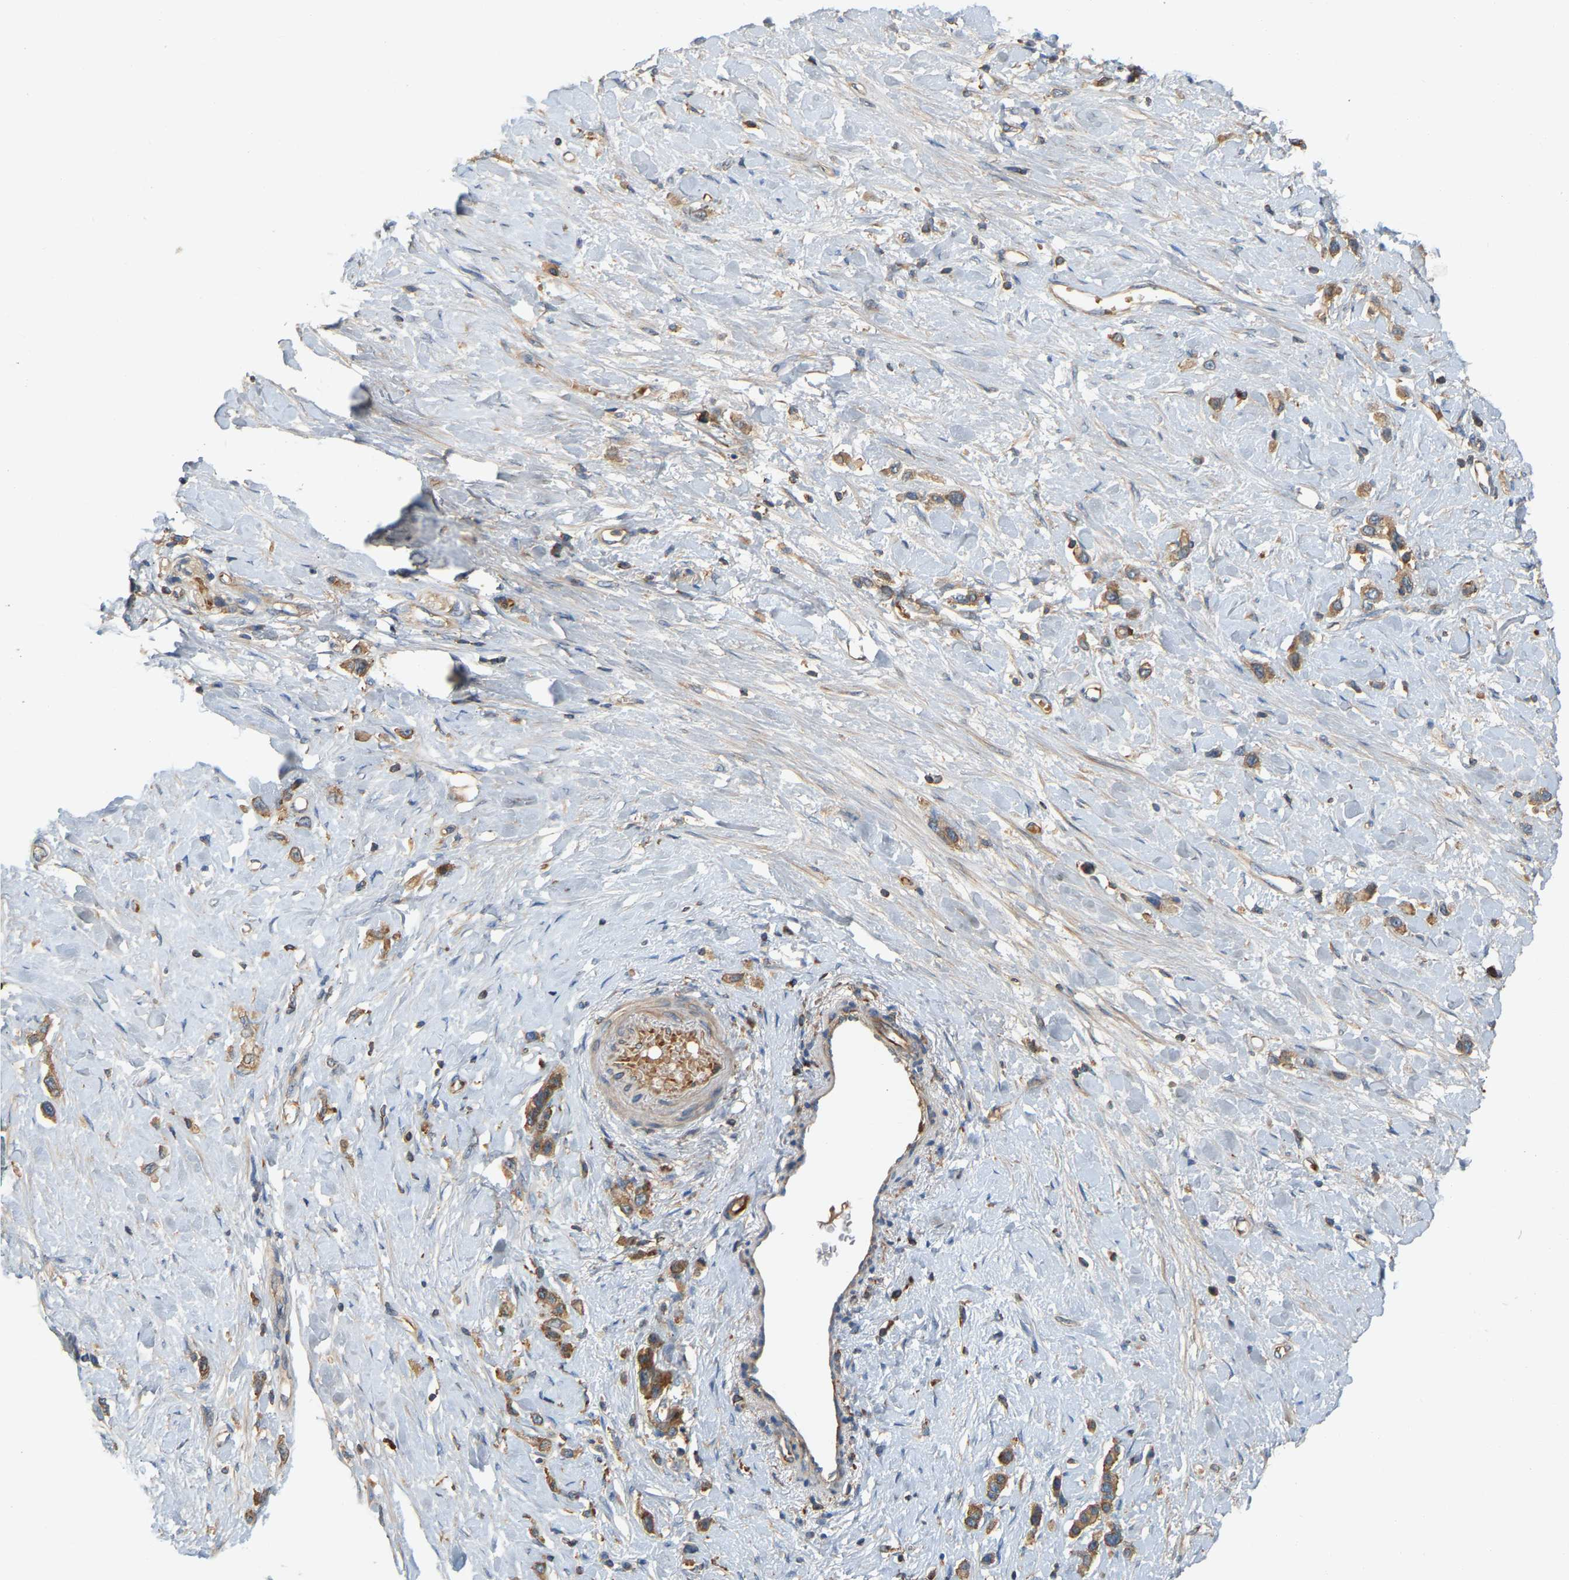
{"staining": {"intensity": "moderate", "quantity": ">75%", "location": "cytoplasmic/membranous"}, "tissue": "stomach cancer", "cell_type": "Tumor cells", "image_type": "cancer", "snomed": [{"axis": "morphology", "description": "Adenocarcinoma, NOS"}, {"axis": "topography", "description": "Stomach"}], "caption": "Immunohistochemistry (IHC) histopathology image of human stomach cancer stained for a protein (brown), which exhibits medium levels of moderate cytoplasmic/membranous expression in approximately >75% of tumor cells.", "gene": "AKAP13", "patient": {"sex": "female", "age": 65}}